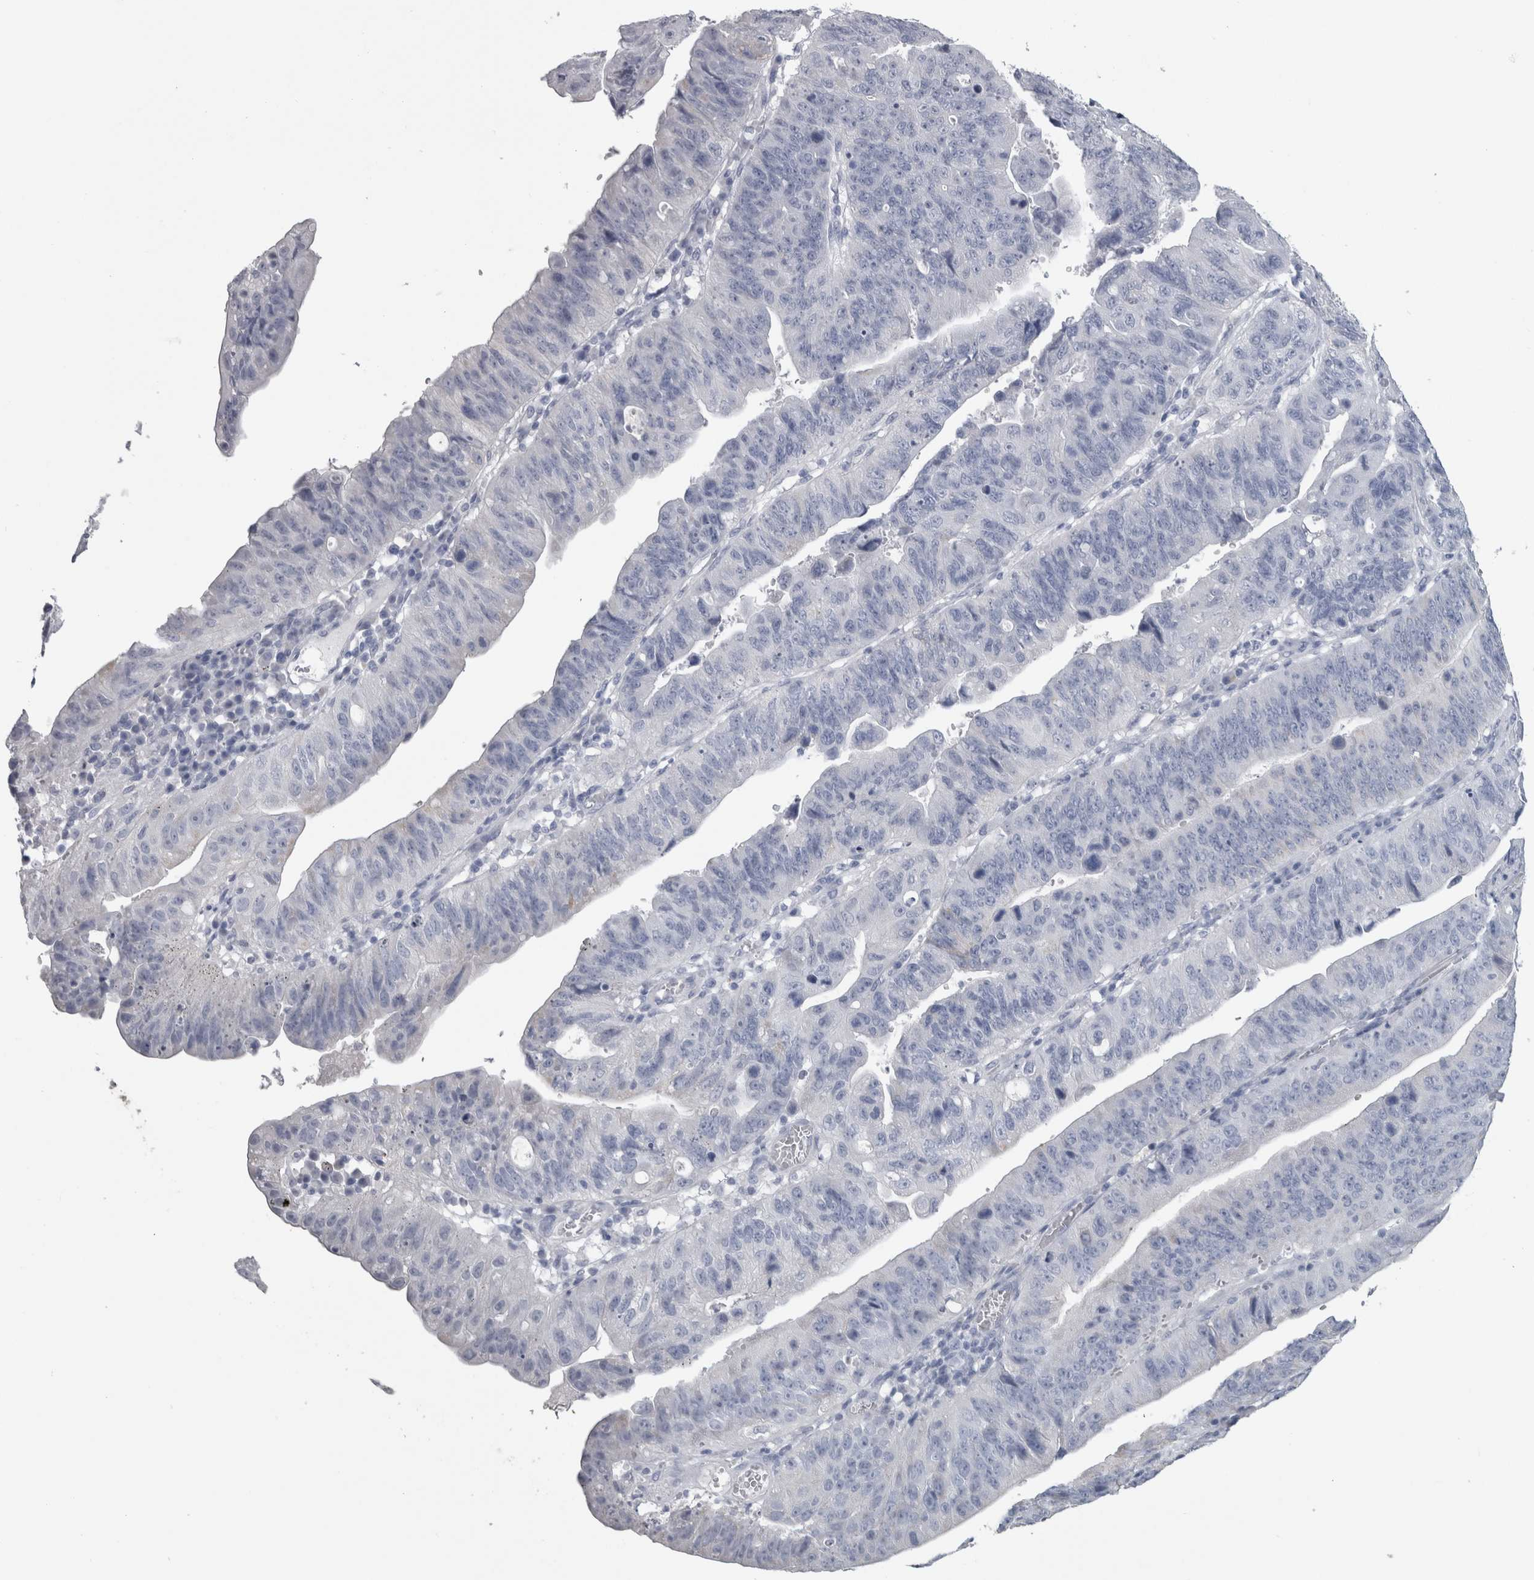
{"staining": {"intensity": "negative", "quantity": "none", "location": "none"}, "tissue": "stomach cancer", "cell_type": "Tumor cells", "image_type": "cancer", "snomed": [{"axis": "morphology", "description": "Adenocarcinoma, NOS"}, {"axis": "topography", "description": "Stomach"}], "caption": "Tumor cells show no significant protein staining in adenocarcinoma (stomach).", "gene": "MSMB", "patient": {"sex": "male", "age": 59}}